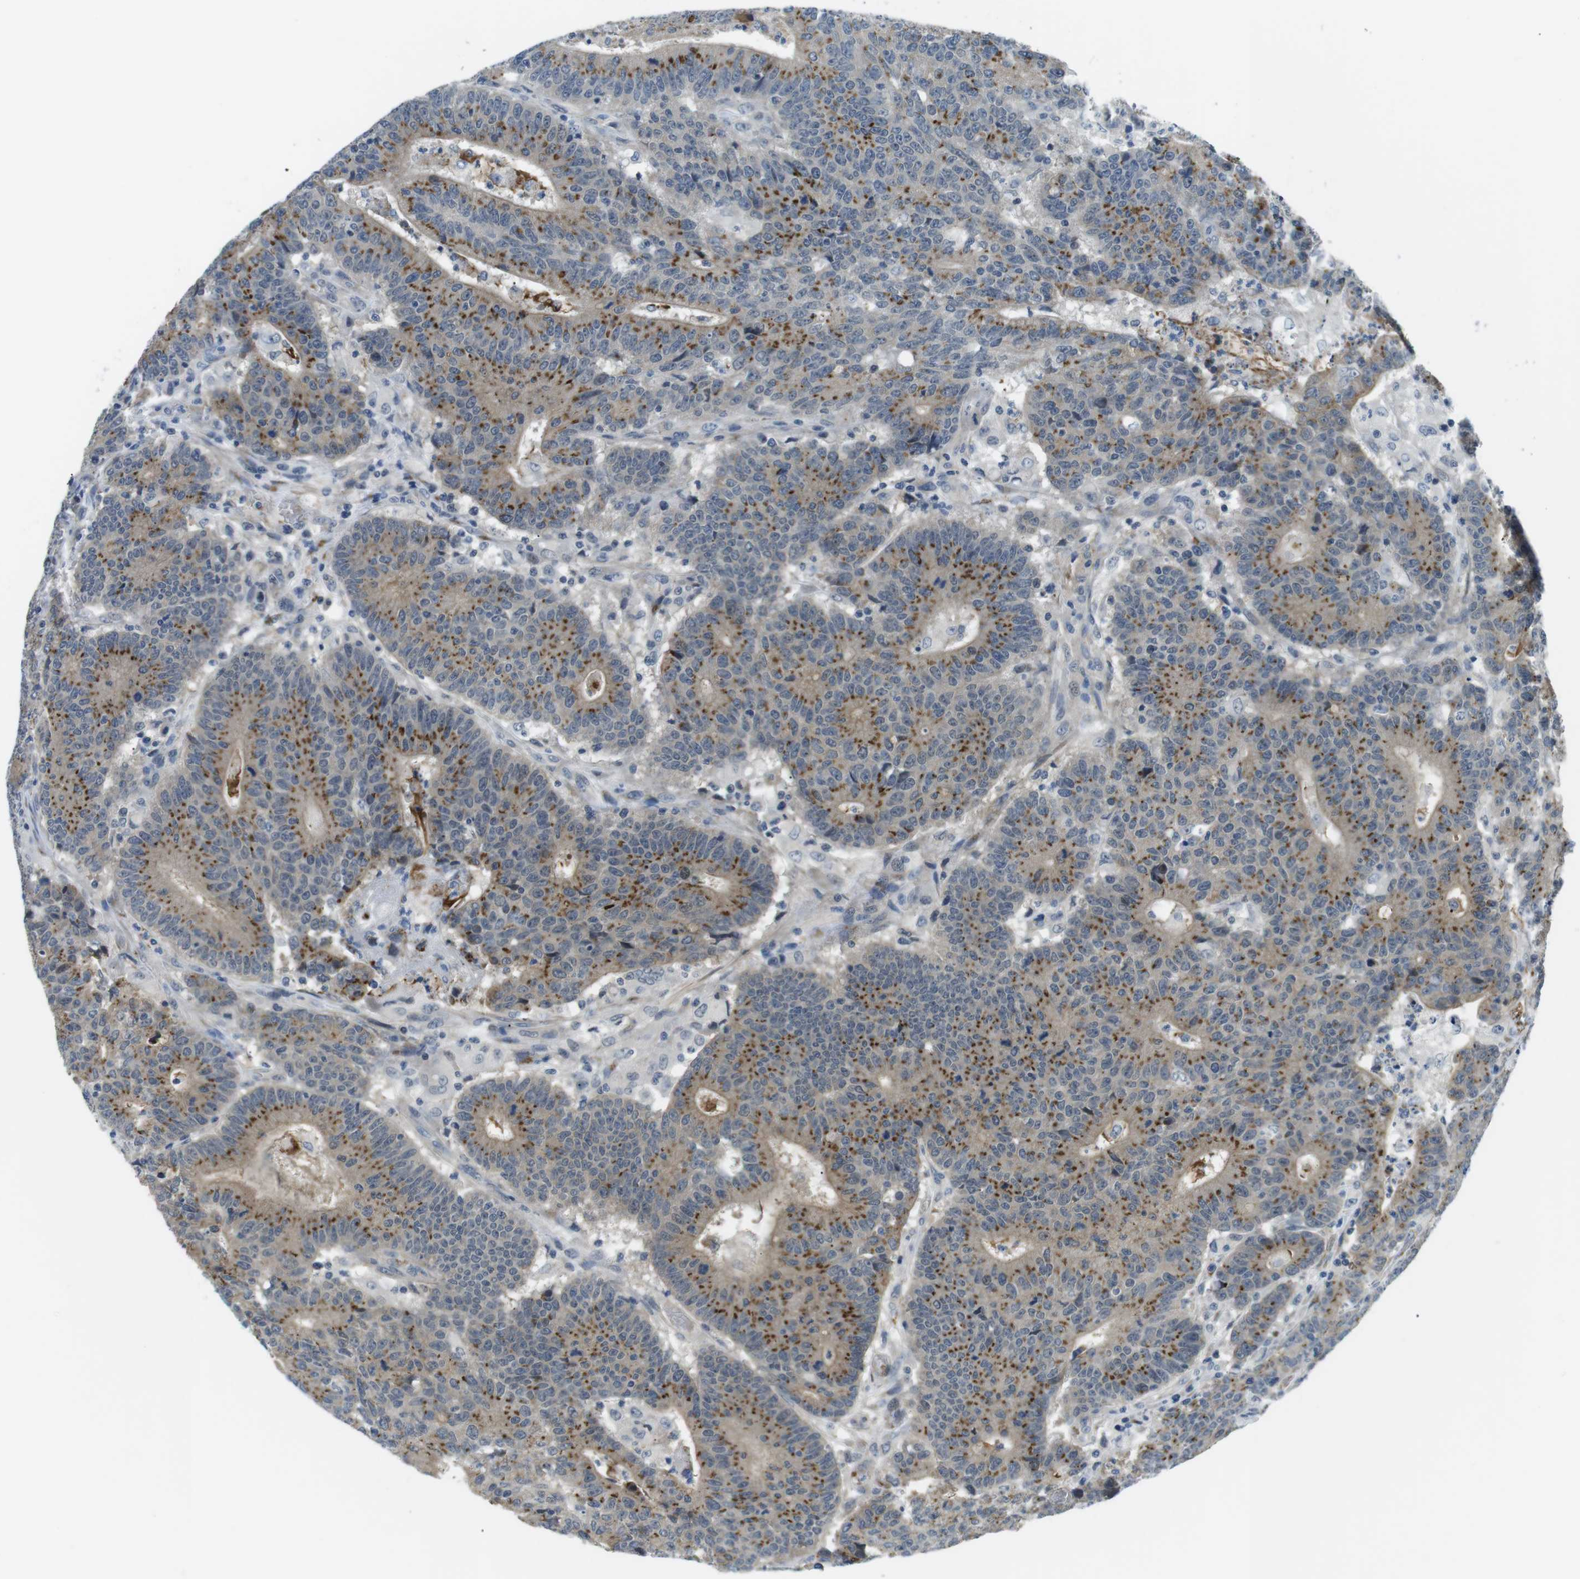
{"staining": {"intensity": "moderate", "quantity": ">75%", "location": "cytoplasmic/membranous"}, "tissue": "colorectal cancer", "cell_type": "Tumor cells", "image_type": "cancer", "snomed": [{"axis": "morphology", "description": "Normal tissue, NOS"}, {"axis": "morphology", "description": "Adenocarcinoma, NOS"}, {"axis": "topography", "description": "Colon"}], "caption": "Brown immunohistochemical staining in human colorectal cancer demonstrates moderate cytoplasmic/membranous staining in about >75% of tumor cells. (DAB = brown stain, brightfield microscopy at high magnification).", "gene": "WSCD1", "patient": {"sex": "female", "age": 75}}